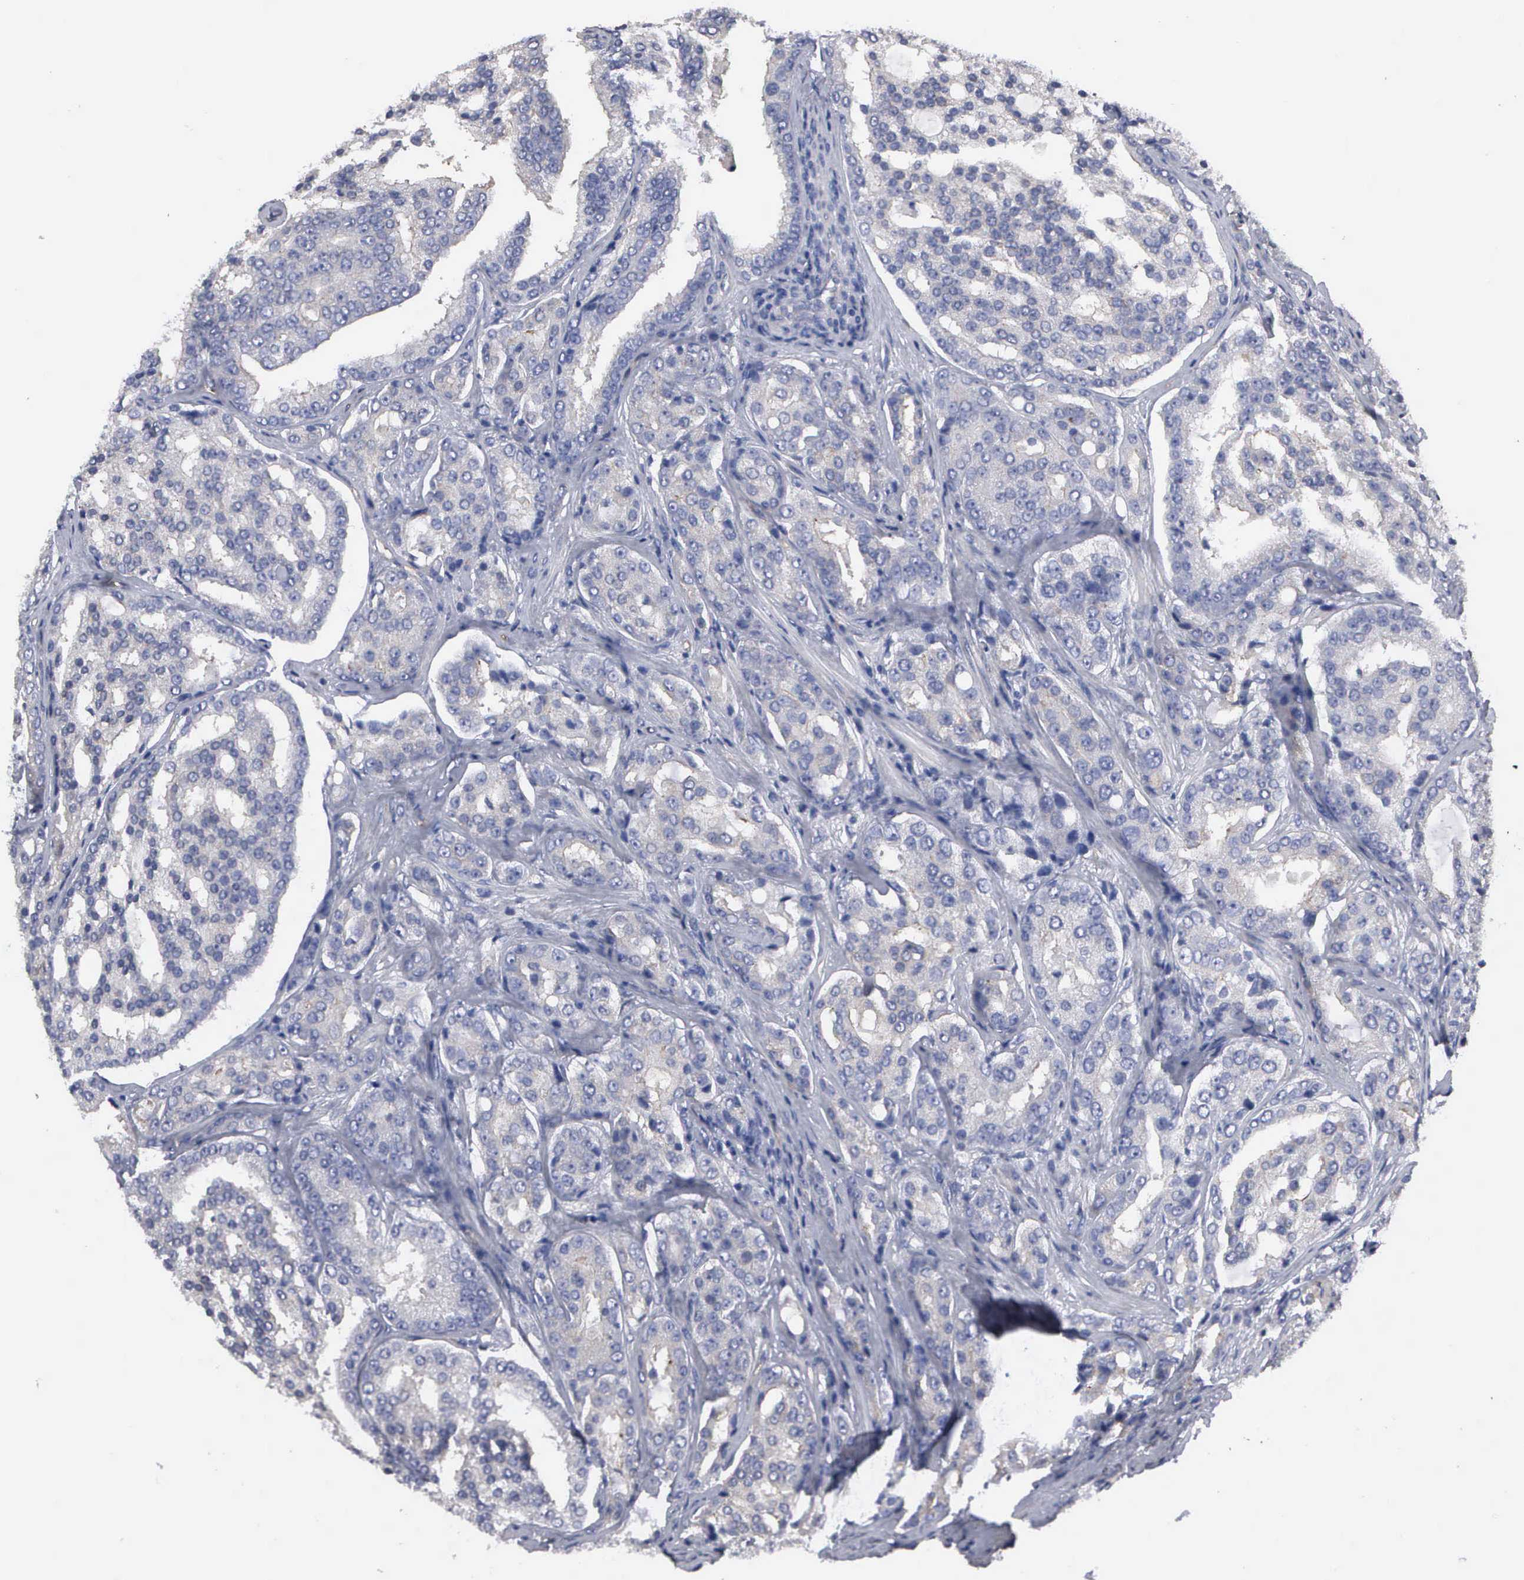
{"staining": {"intensity": "weak", "quantity": "<25%", "location": "cytoplasmic/membranous"}, "tissue": "prostate cancer", "cell_type": "Tumor cells", "image_type": "cancer", "snomed": [{"axis": "morphology", "description": "Adenocarcinoma, High grade"}, {"axis": "topography", "description": "Prostate"}], "caption": "This is a image of immunohistochemistry (IHC) staining of prostate adenocarcinoma (high-grade), which shows no staining in tumor cells.", "gene": "RDX", "patient": {"sex": "male", "age": 64}}